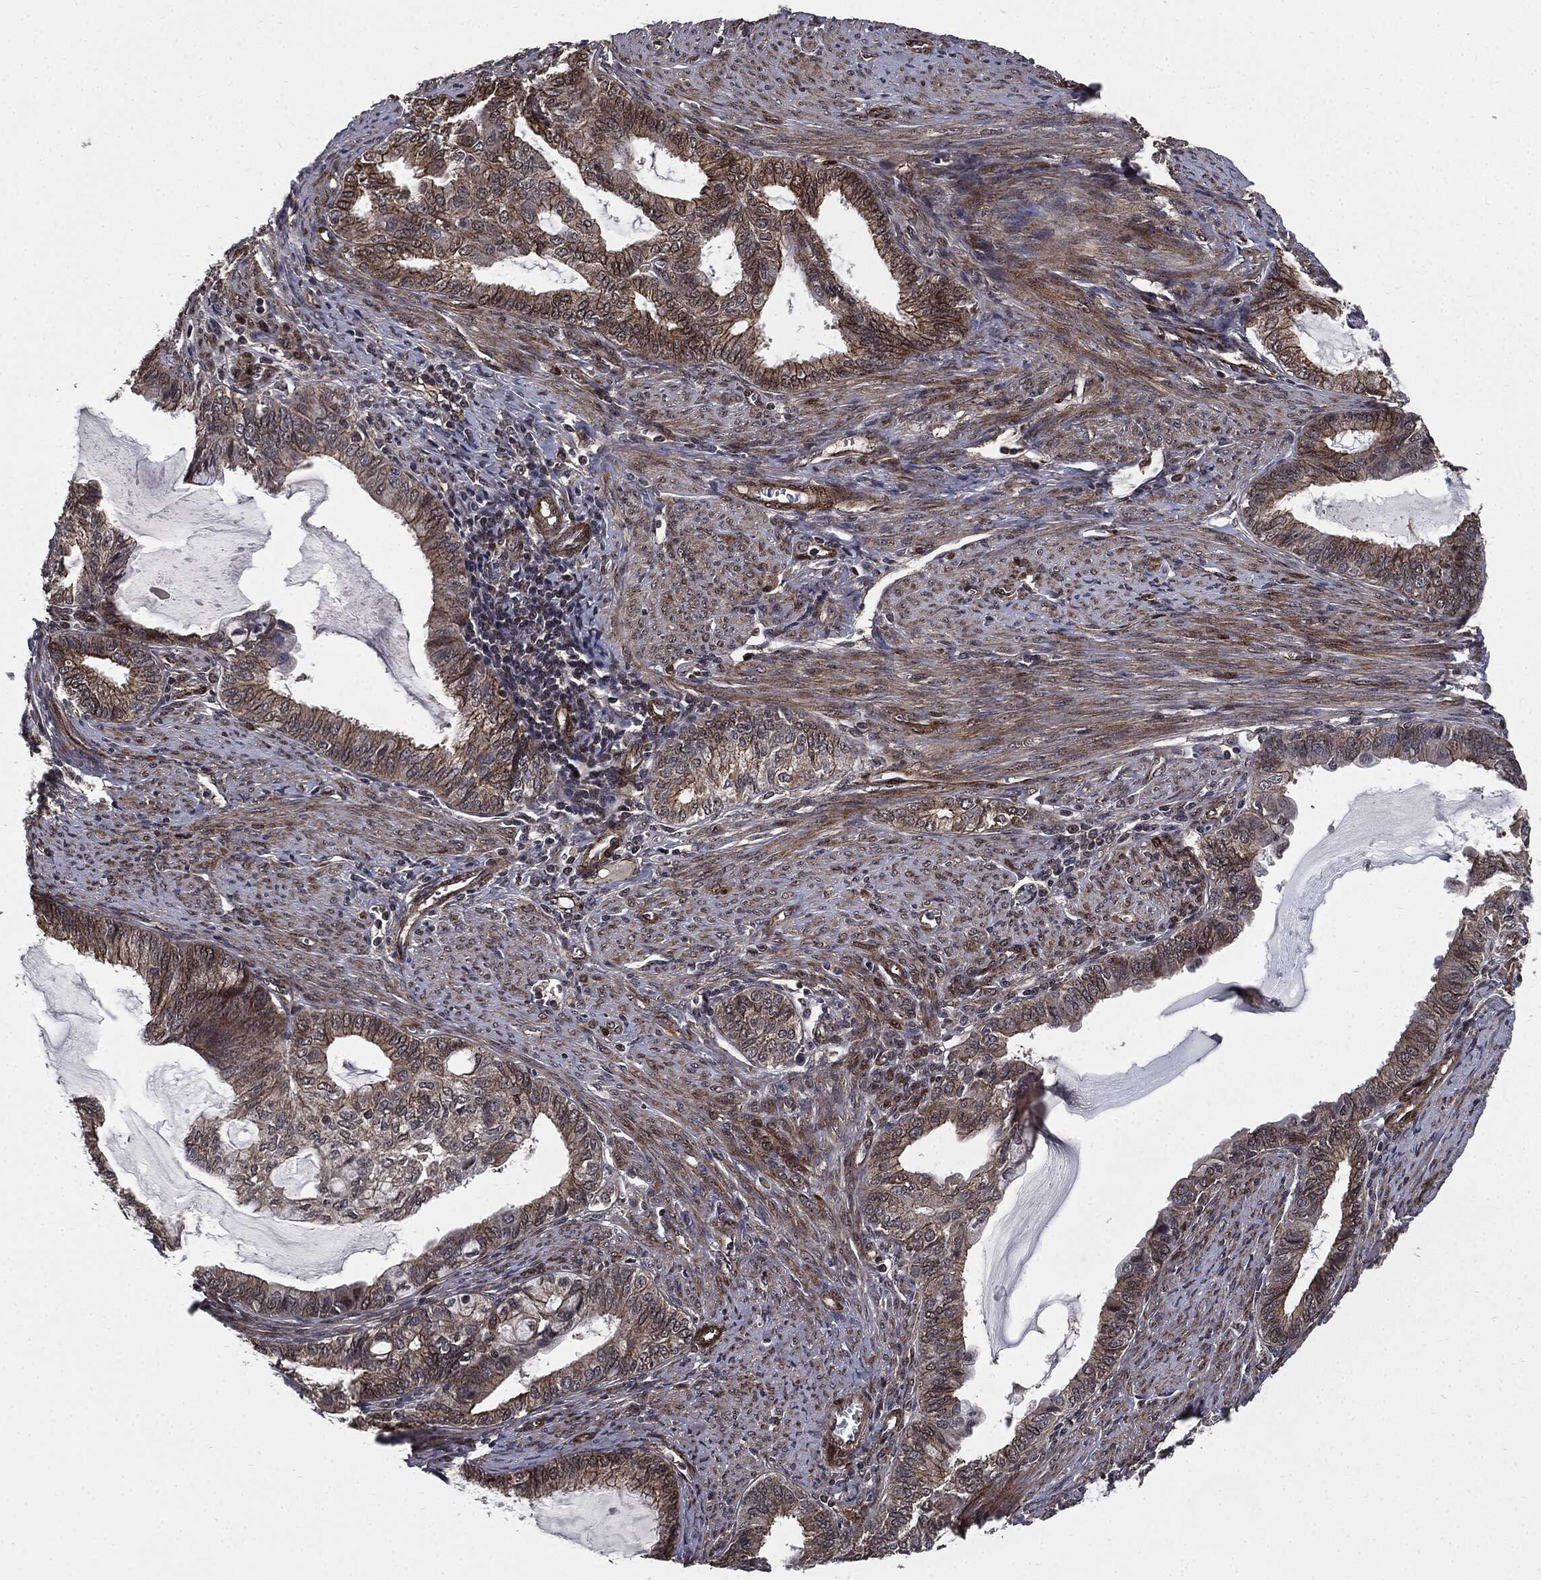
{"staining": {"intensity": "strong", "quantity": "<25%", "location": "cytoplasmic/membranous"}, "tissue": "endometrial cancer", "cell_type": "Tumor cells", "image_type": "cancer", "snomed": [{"axis": "morphology", "description": "Adenocarcinoma, NOS"}, {"axis": "topography", "description": "Endometrium"}], "caption": "Protein positivity by immunohistochemistry (IHC) reveals strong cytoplasmic/membranous positivity in approximately <25% of tumor cells in endometrial cancer (adenocarcinoma).", "gene": "PTPA", "patient": {"sex": "female", "age": 86}}